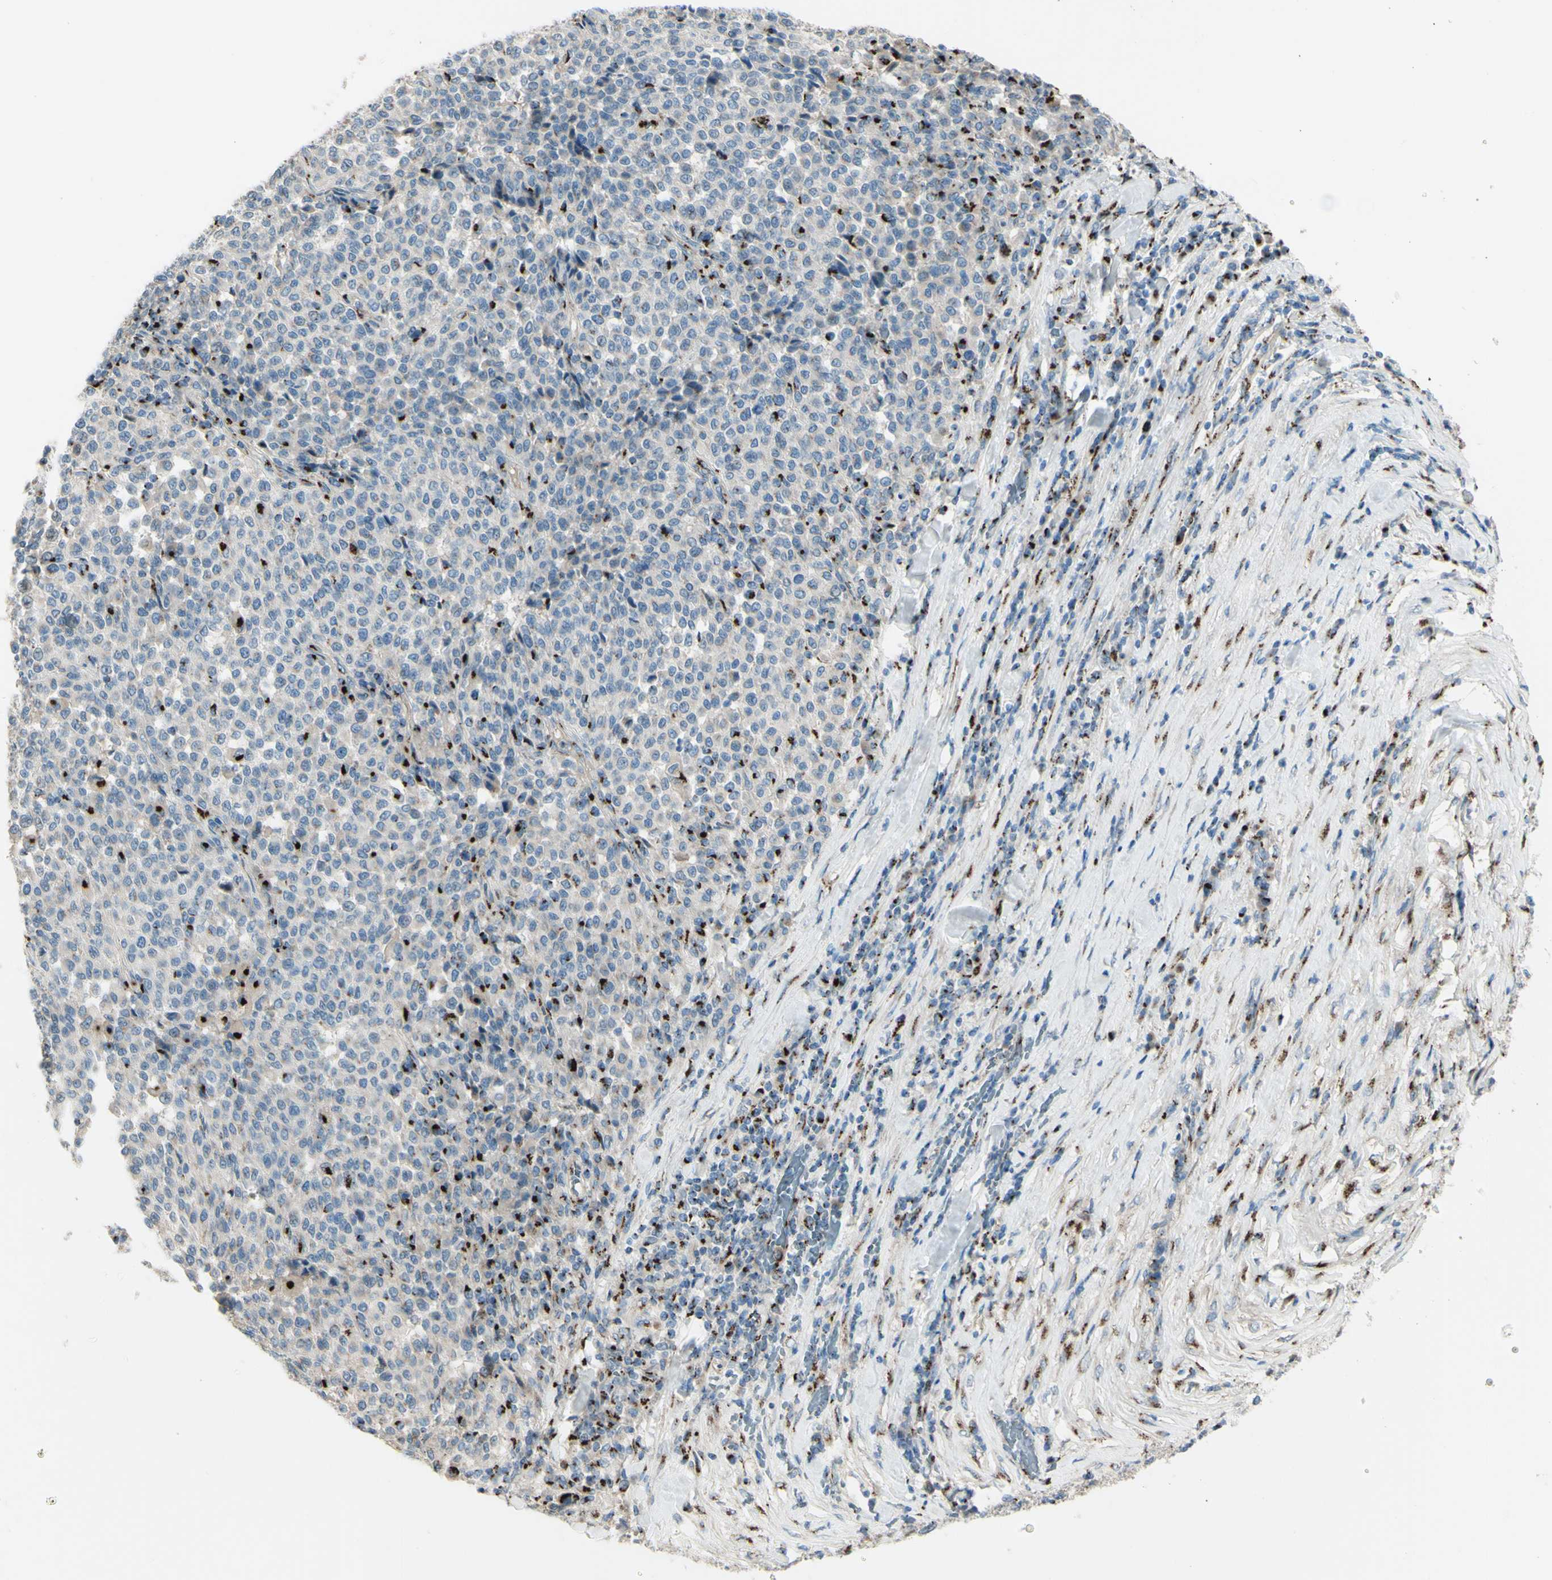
{"staining": {"intensity": "strong", "quantity": "<25%", "location": "cytoplasmic/membranous"}, "tissue": "melanoma", "cell_type": "Tumor cells", "image_type": "cancer", "snomed": [{"axis": "morphology", "description": "Malignant melanoma, Metastatic site"}, {"axis": "topography", "description": "Pancreas"}], "caption": "Immunohistochemical staining of malignant melanoma (metastatic site) demonstrates strong cytoplasmic/membranous protein positivity in approximately <25% of tumor cells.", "gene": "B4GALT1", "patient": {"sex": "female", "age": 30}}